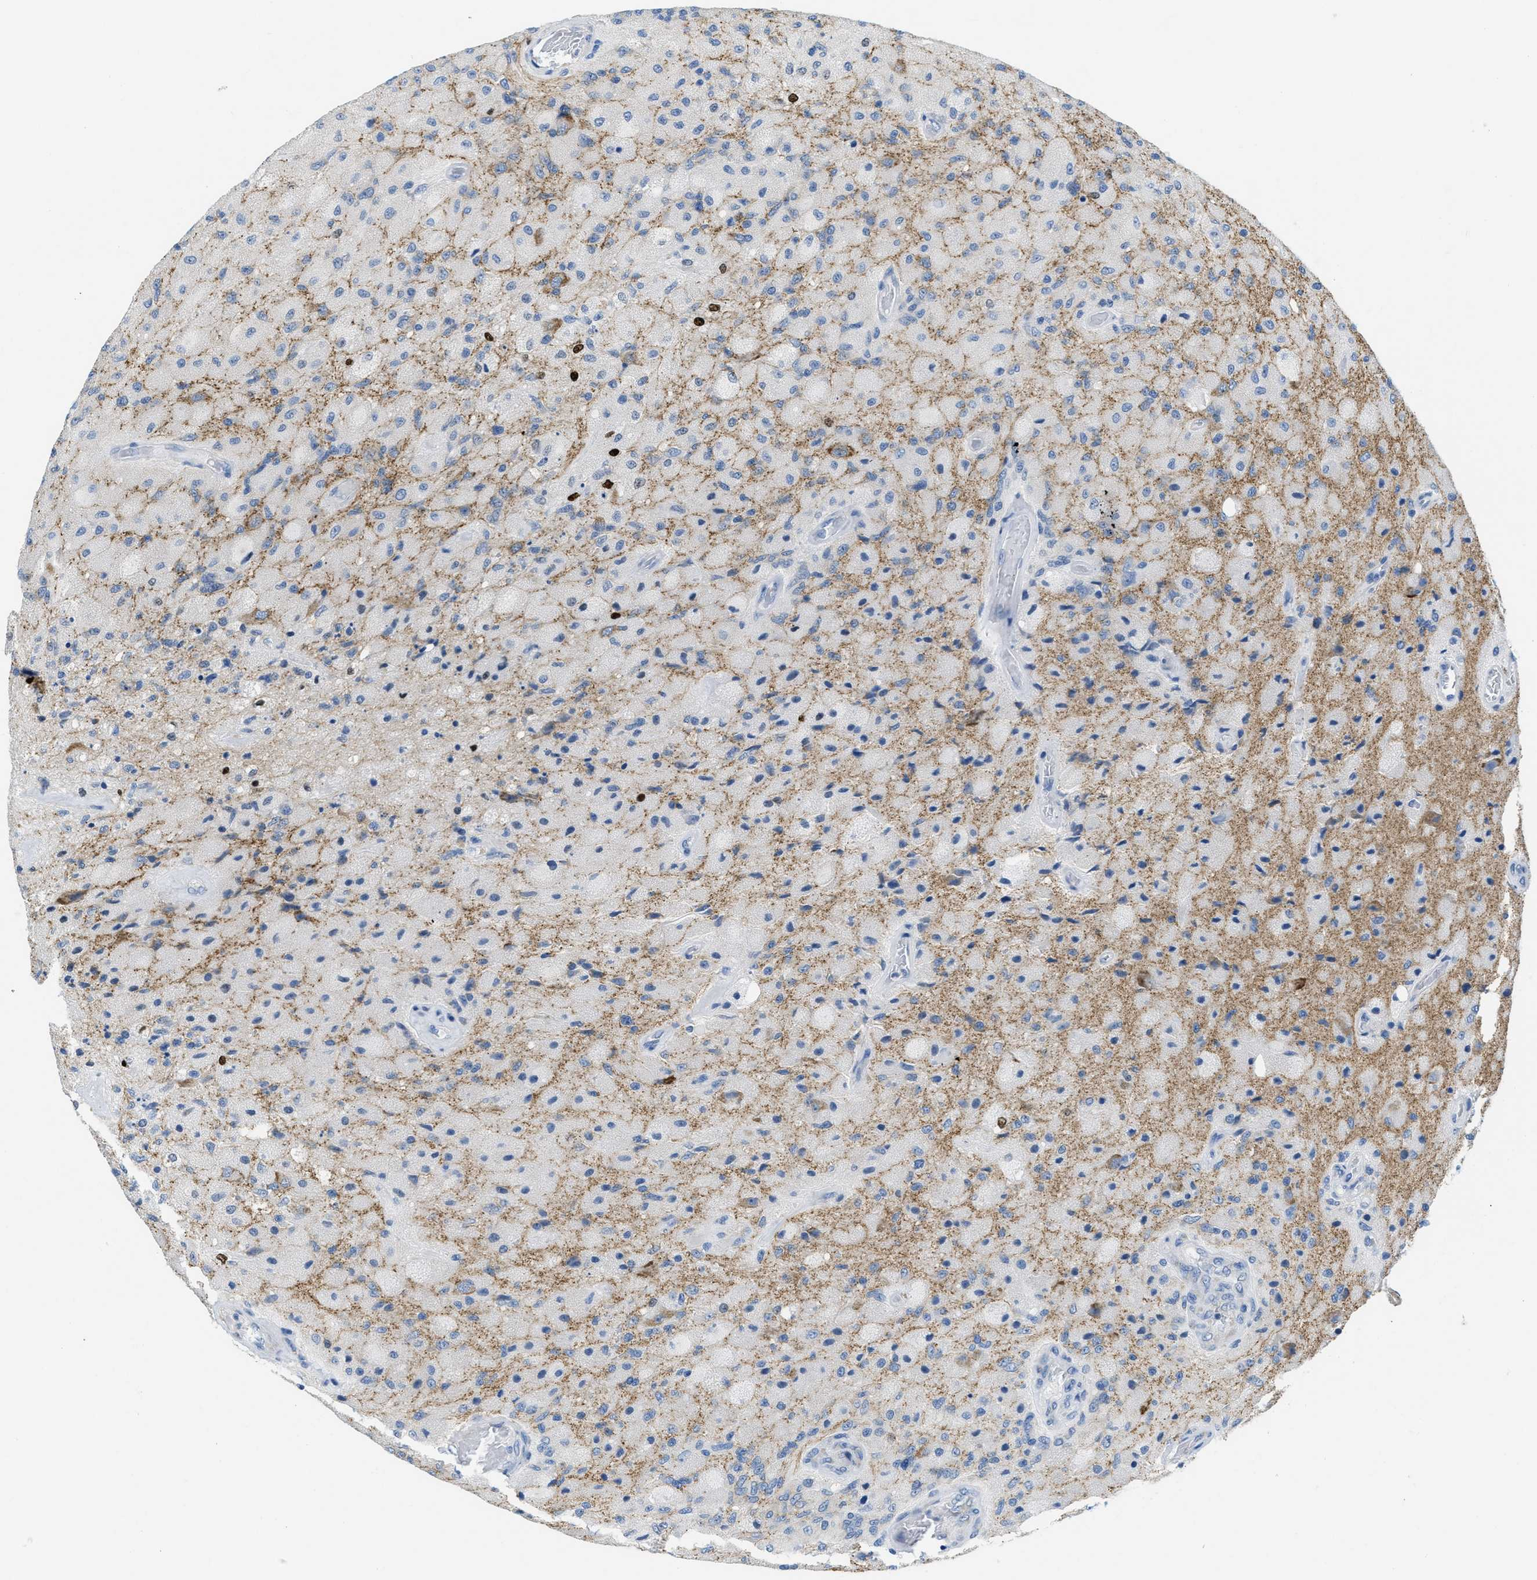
{"staining": {"intensity": "negative", "quantity": "none", "location": "none"}, "tissue": "glioma", "cell_type": "Tumor cells", "image_type": "cancer", "snomed": [{"axis": "morphology", "description": "Normal tissue, NOS"}, {"axis": "morphology", "description": "Glioma, malignant, High grade"}, {"axis": "topography", "description": "Cerebral cortex"}], "caption": "A photomicrograph of human malignant glioma (high-grade) is negative for staining in tumor cells.", "gene": "PTDSS1", "patient": {"sex": "male", "age": 77}}